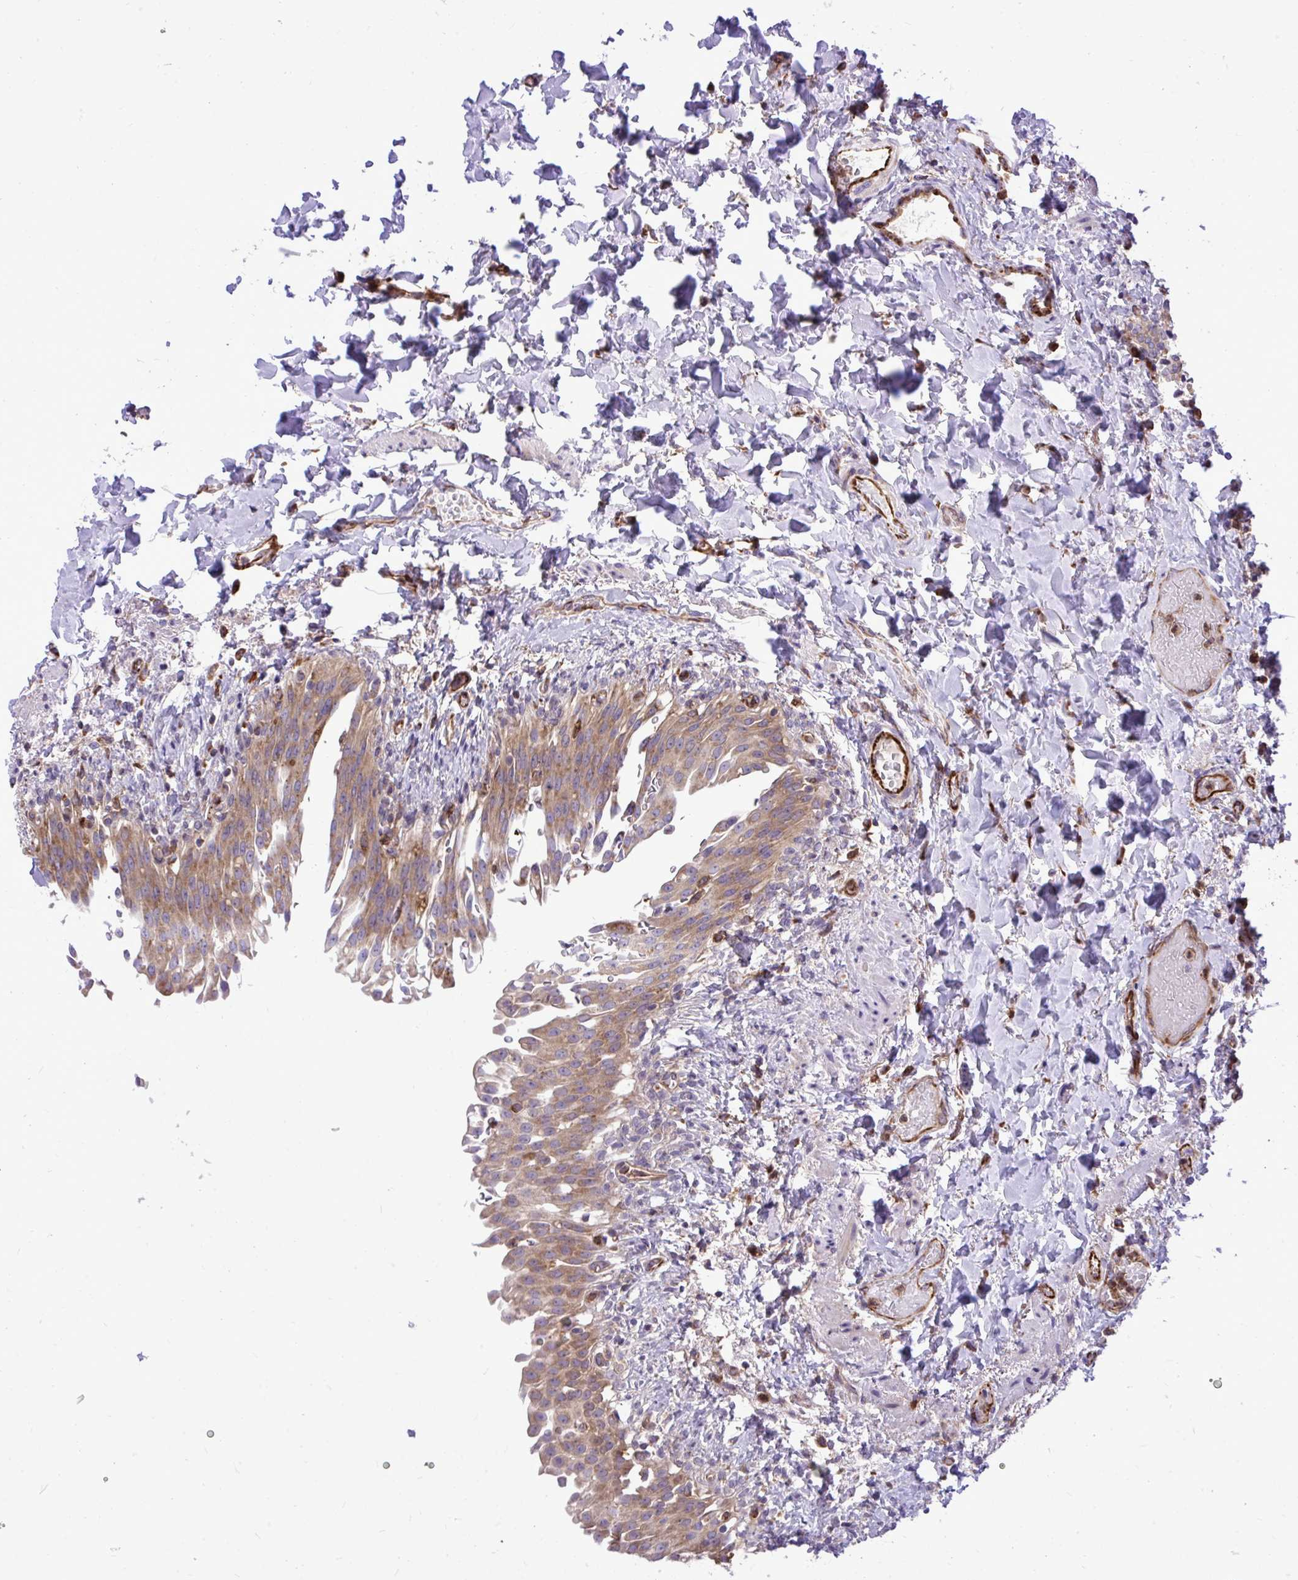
{"staining": {"intensity": "weak", "quantity": ">75%", "location": "cytoplasmic/membranous"}, "tissue": "urinary bladder", "cell_type": "Urothelial cells", "image_type": "normal", "snomed": [{"axis": "morphology", "description": "Normal tissue, NOS"}, {"axis": "topography", "description": "Urinary bladder"}, {"axis": "topography", "description": "Peripheral nerve tissue"}], "caption": "Brown immunohistochemical staining in unremarkable urinary bladder displays weak cytoplasmic/membranous positivity in about >75% of urothelial cells.", "gene": "PAIP2", "patient": {"sex": "female", "age": 60}}